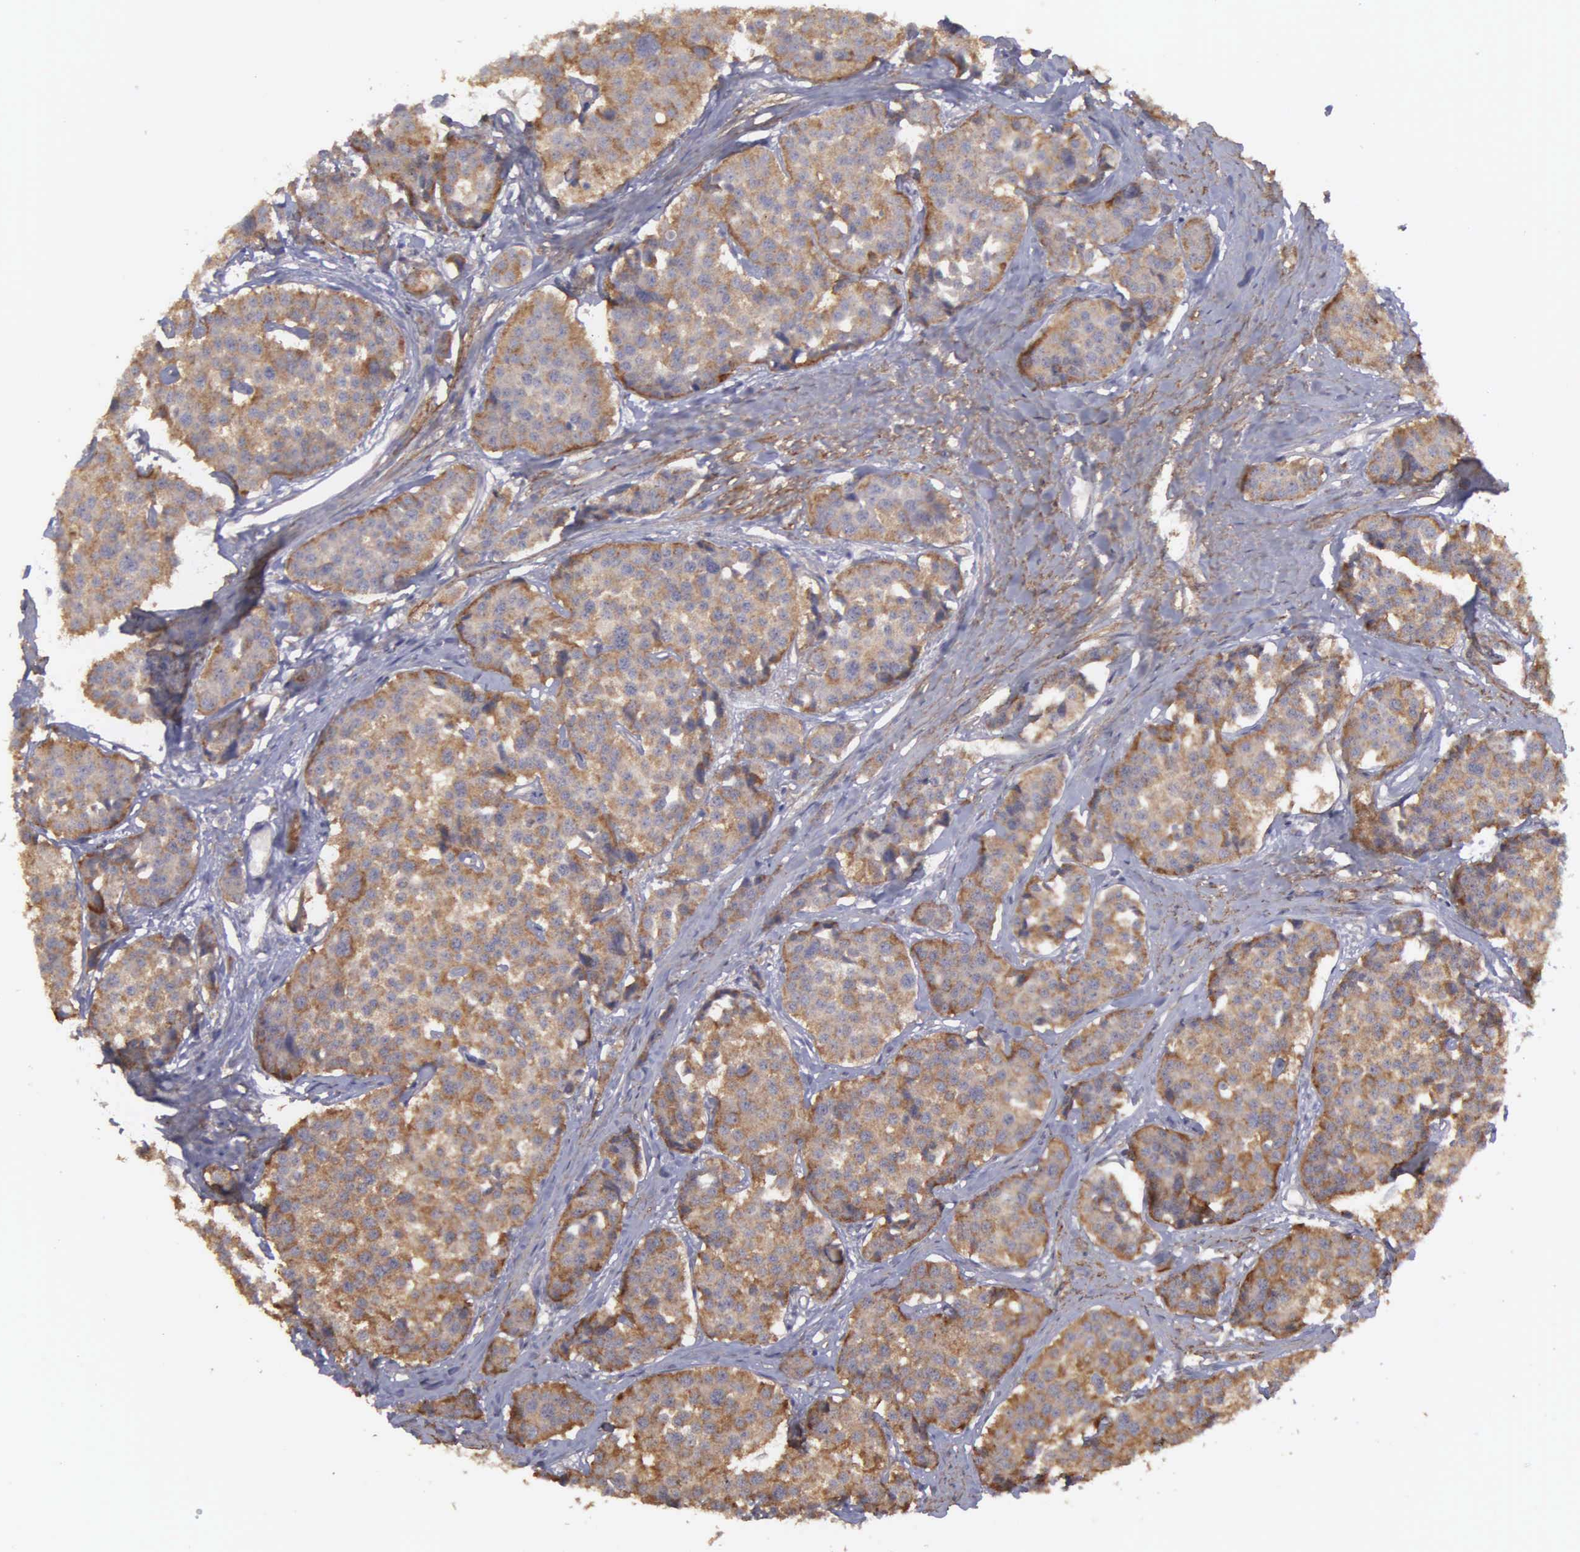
{"staining": {"intensity": "moderate", "quantity": ">75%", "location": "cytoplasmic/membranous"}, "tissue": "carcinoid", "cell_type": "Tumor cells", "image_type": "cancer", "snomed": [{"axis": "morphology", "description": "Carcinoid, malignant, NOS"}, {"axis": "topography", "description": "Small intestine"}], "caption": "An image of human carcinoid (malignant) stained for a protein exhibits moderate cytoplasmic/membranous brown staining in tumor cells. (DAB = brown stain, brightfield microscopy at high magnification).", "gene": "RTL10", "patient": {"sex": "male", "age": 60}}